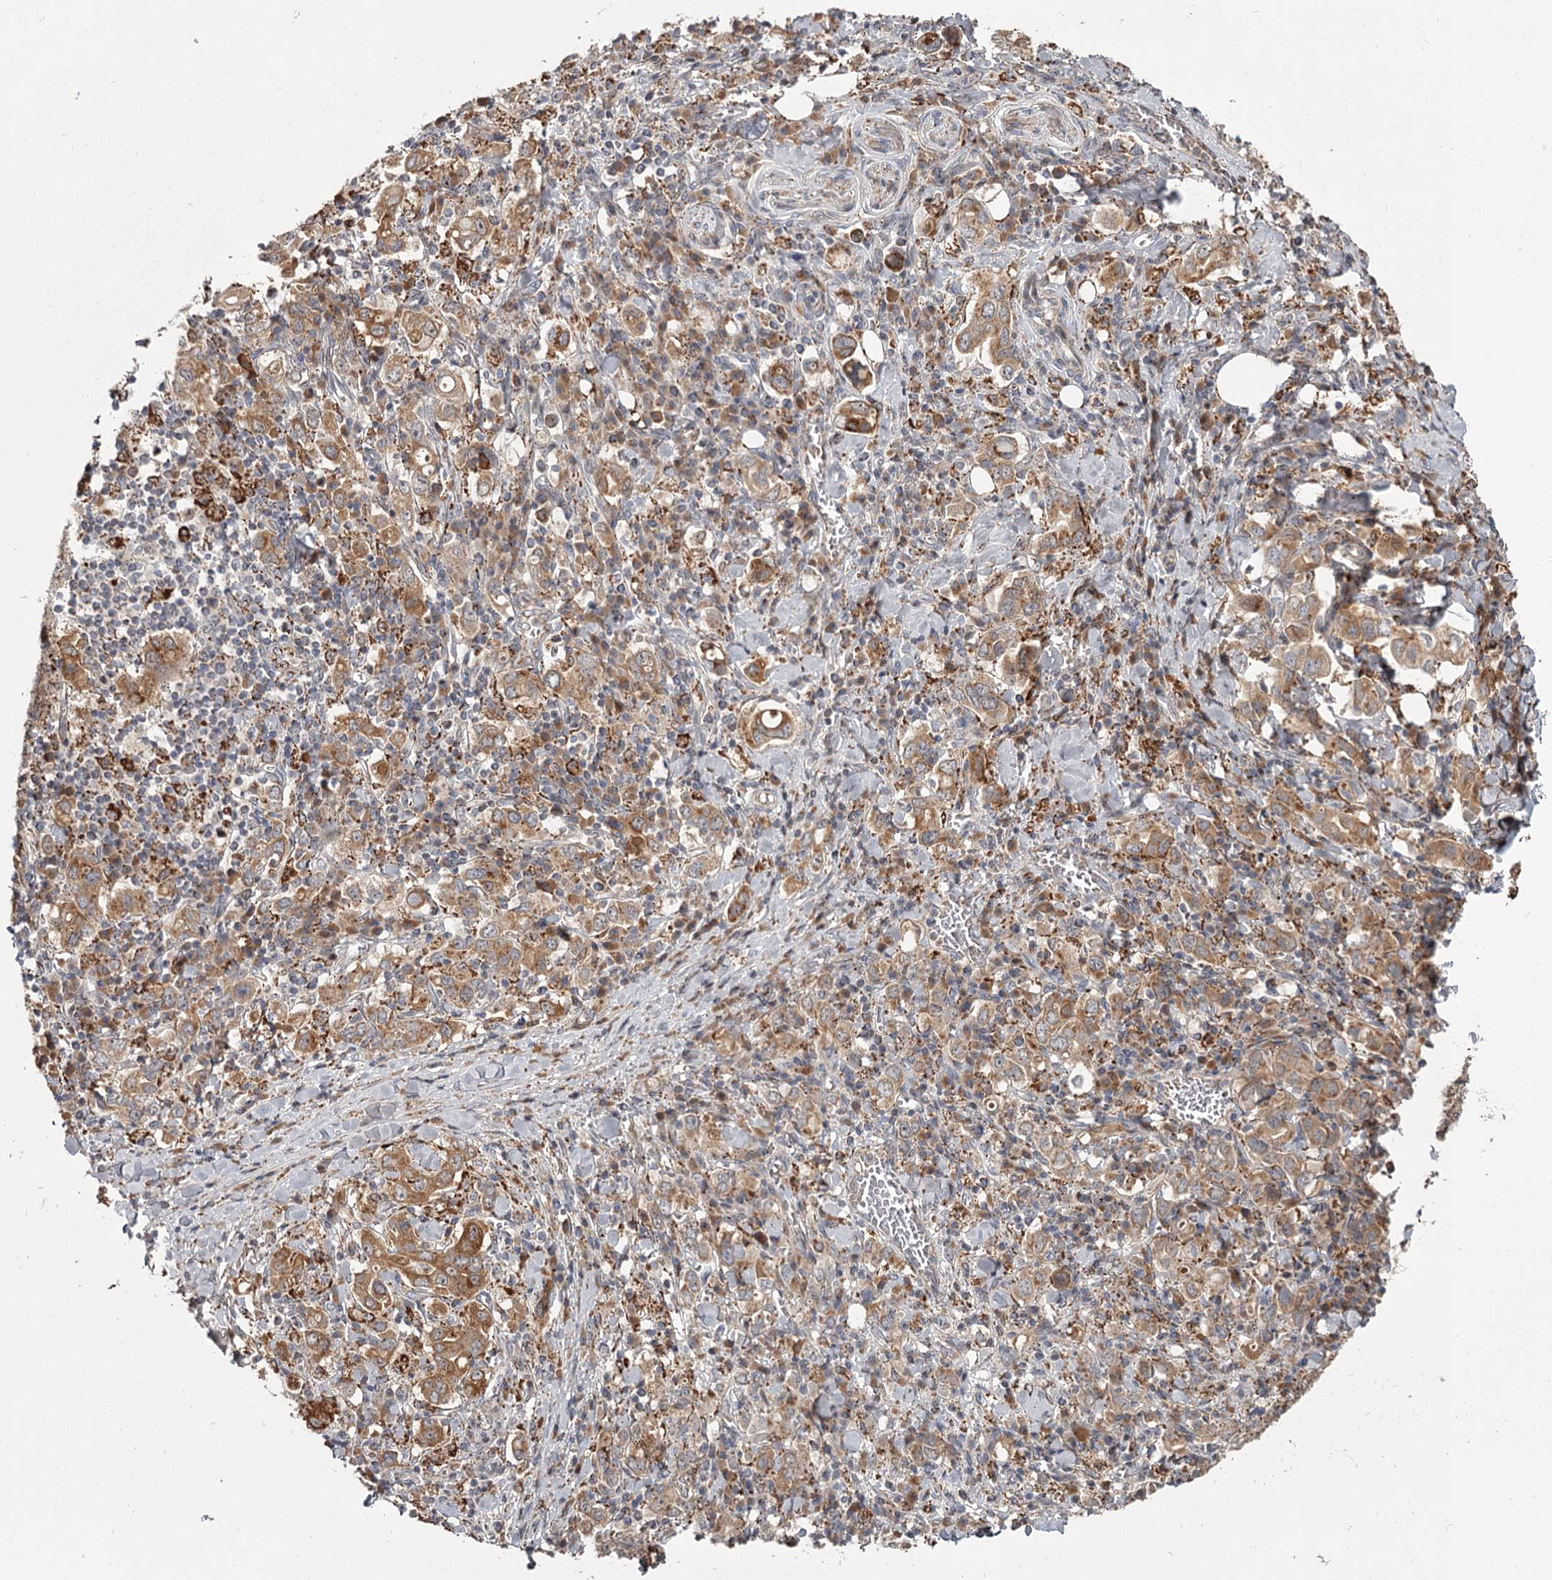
{"staining": {"intensity": "moderate", "quantity": ">75%", "location": "cytoplasmic/membranous"}, "tissue": "stomach cancer", "cell_type": "Tumor cells", "image_type": "cancer", "snomed": [{"axis": "morphology", "description": "Adenocarcinoma, NOS"}, {"axis": "topography", "description": "Stomach, upper"}], "caption": "This image demonstrates stomach cancer (adenocarcinoma) stained with immunohistochemistry (IHC) to label a protein in brown. The cytoplasmic/membranous of tumor cells show moderate positivity for the protein. Nuclei are counter-stained blue.", "gene": "CDC123", "patient": {"sex": "male", "age": 62}}